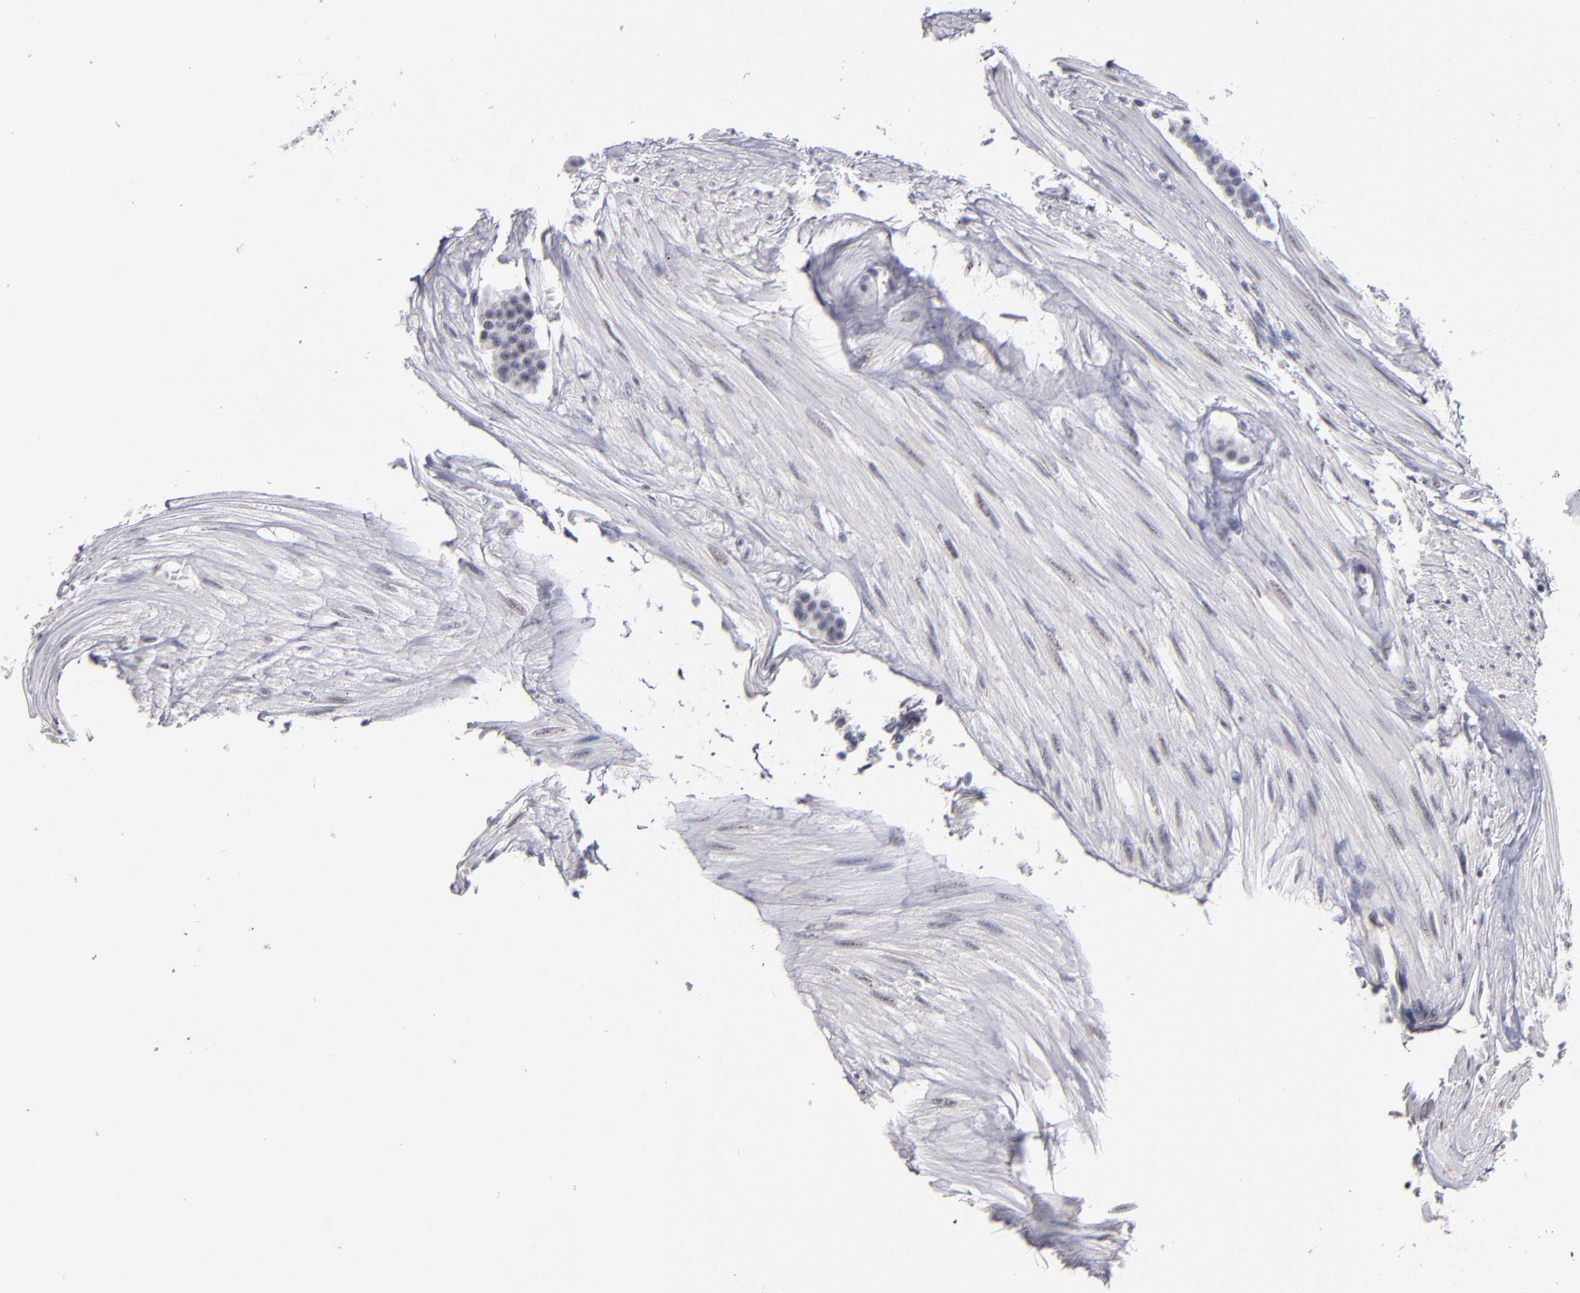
{"staining": {"intensity": "negative", "quantity": "none", "location": "none"}, "tissue": "carcinoid", "cell_type": "Tumor cells", "image_type": "cancer", "snomed": [{"axis": "morphology", "description": "Carcinoid, malignant, NOS"}, {"axis": "topography", "description": "Small intestine"}], "caption": "IHC of carcinoid reveals no staining in tumor cells. Nuclei are stained in blue.", "gene": "RAF1", "patient": {"sex": "male", "age": 60}}